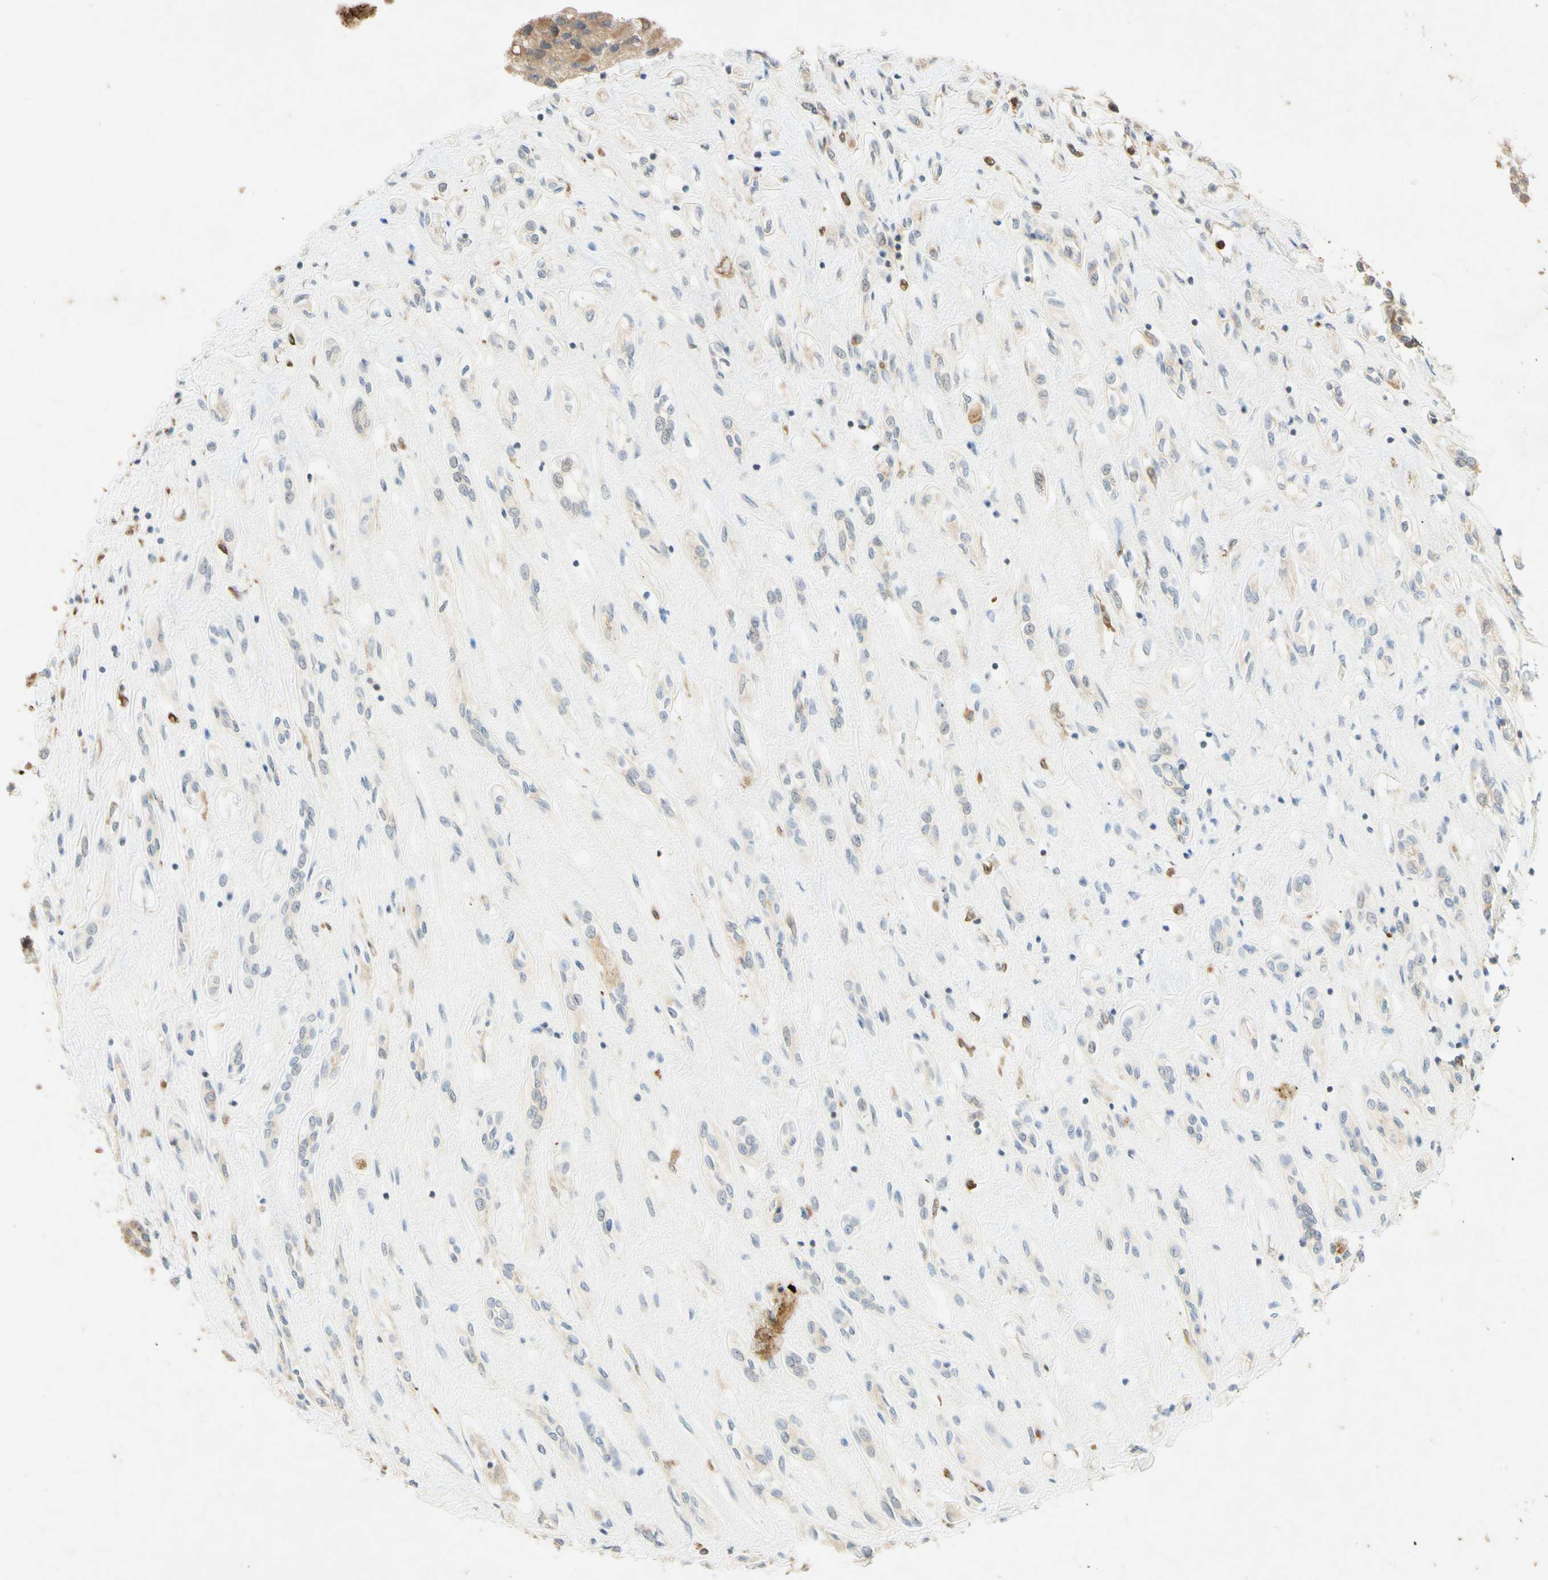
{"staining": {"intensity": "weak", "quantity": "<25%", "location": "cytoplasmic/membranous"}, "tissue": "renal cancer", "cell_type": "Tumor cells", "image_type": "cancer", "snomed": [{"axis": "morphology", "description": "Adenocarcinoma, NOS"}, {"axis": "topography", "description": "Kidney"}], "caption": "This is an immunohistochemistry (IHC) image of renal cancer (adenocarcinoma). There is no positivity in tumor cells.", "gene": "GATA1", "patient": {"sex": "female", "age": 70}}